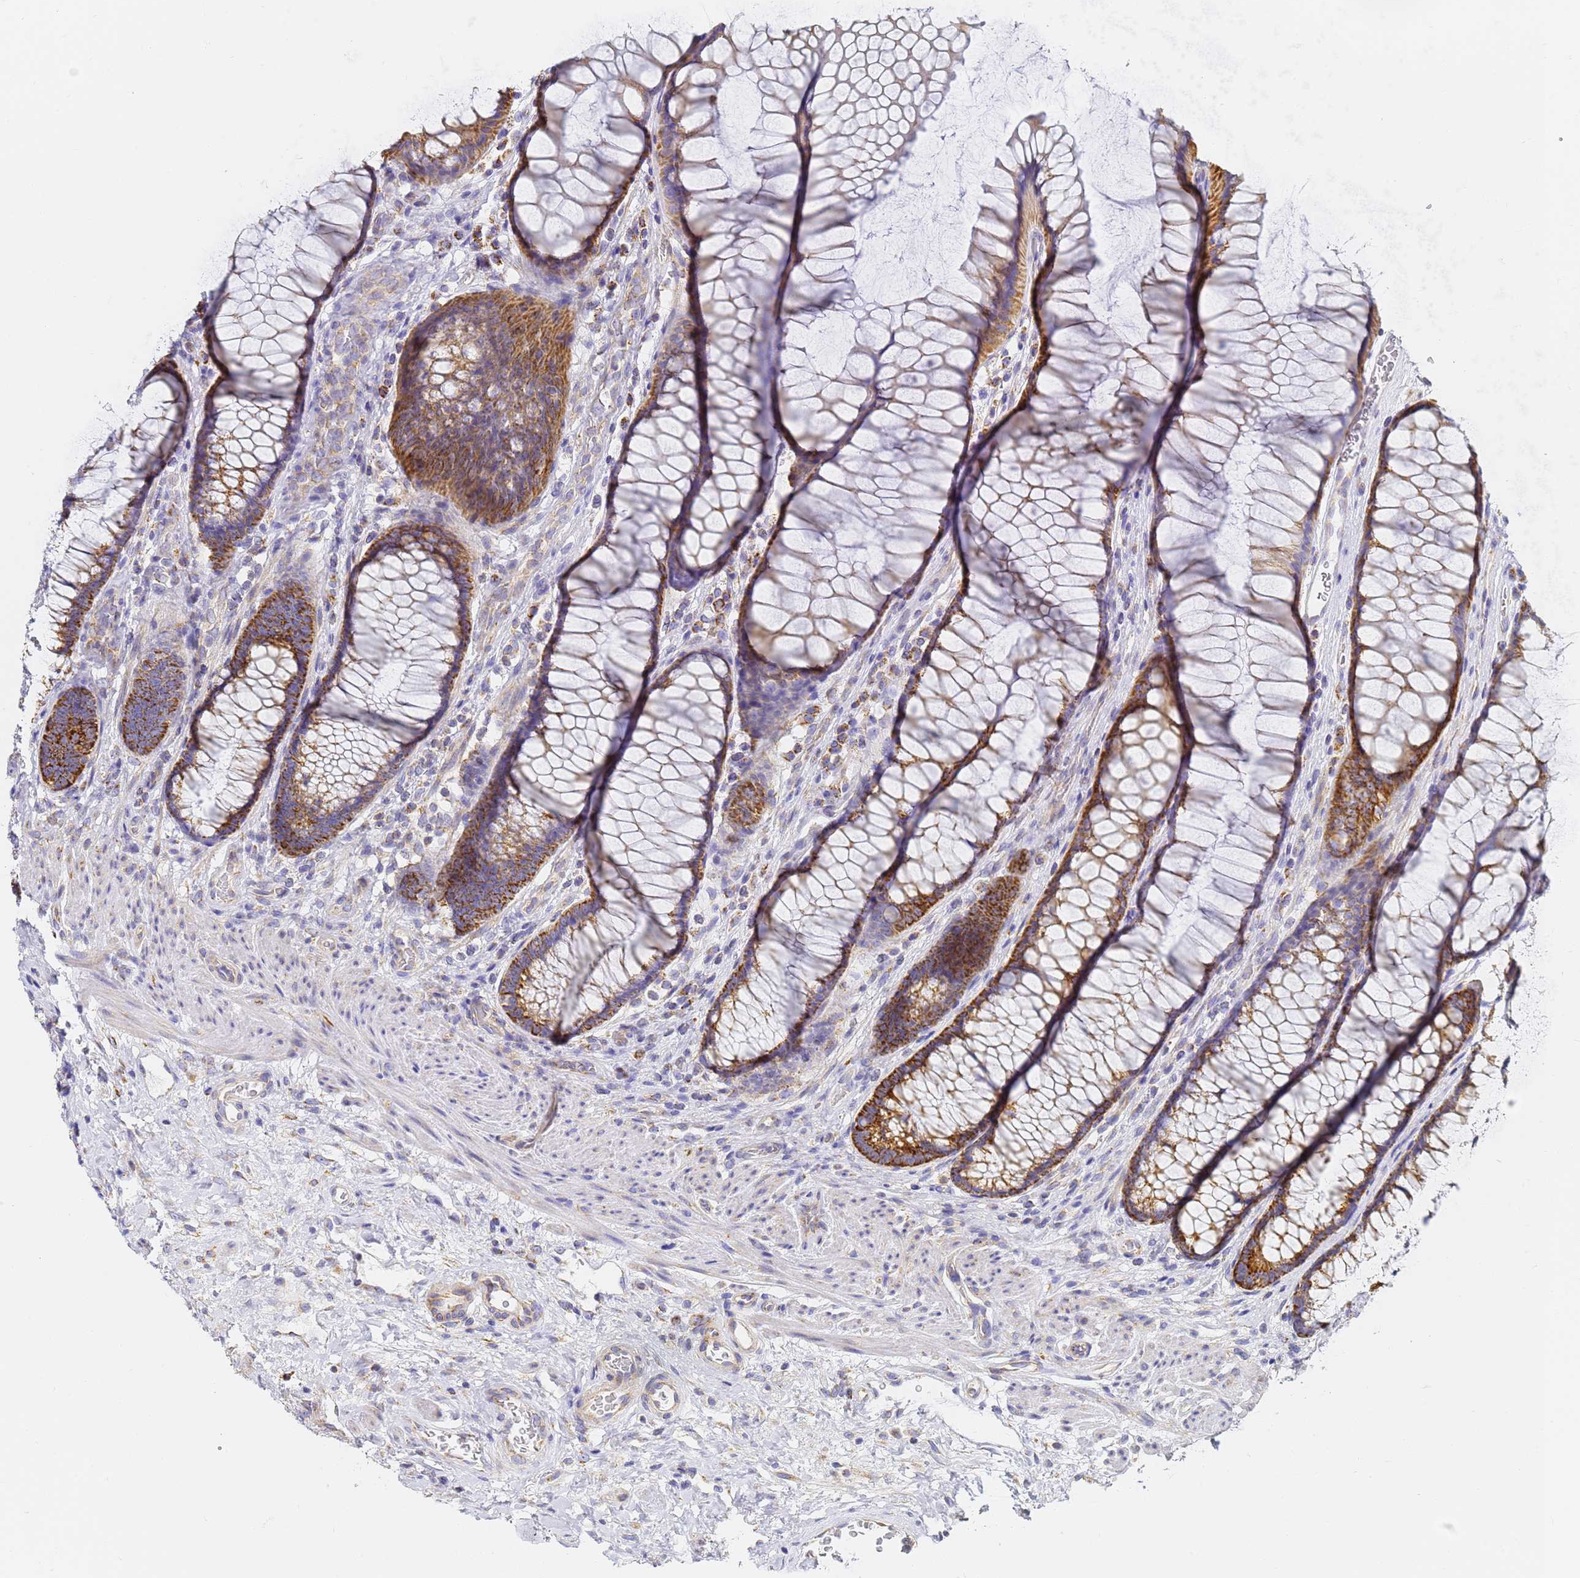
{"staining": {"intensity": "negative", "quantity": "none", "location": "none"}, "tissue": "colon", "cell_type": "Endothelial cells", "image_type": "normal", "snomed": [{"axis": "morphology", "description": "Normal tissue, NOS"}, {"axis": "topography", "description": "Colon"}], "caption": "The histopathology image exhibits no staining of endothelial cells in unremarkable colon.", "gene": "CNIH4", "patient": {"sex": "female", "age": 82}}